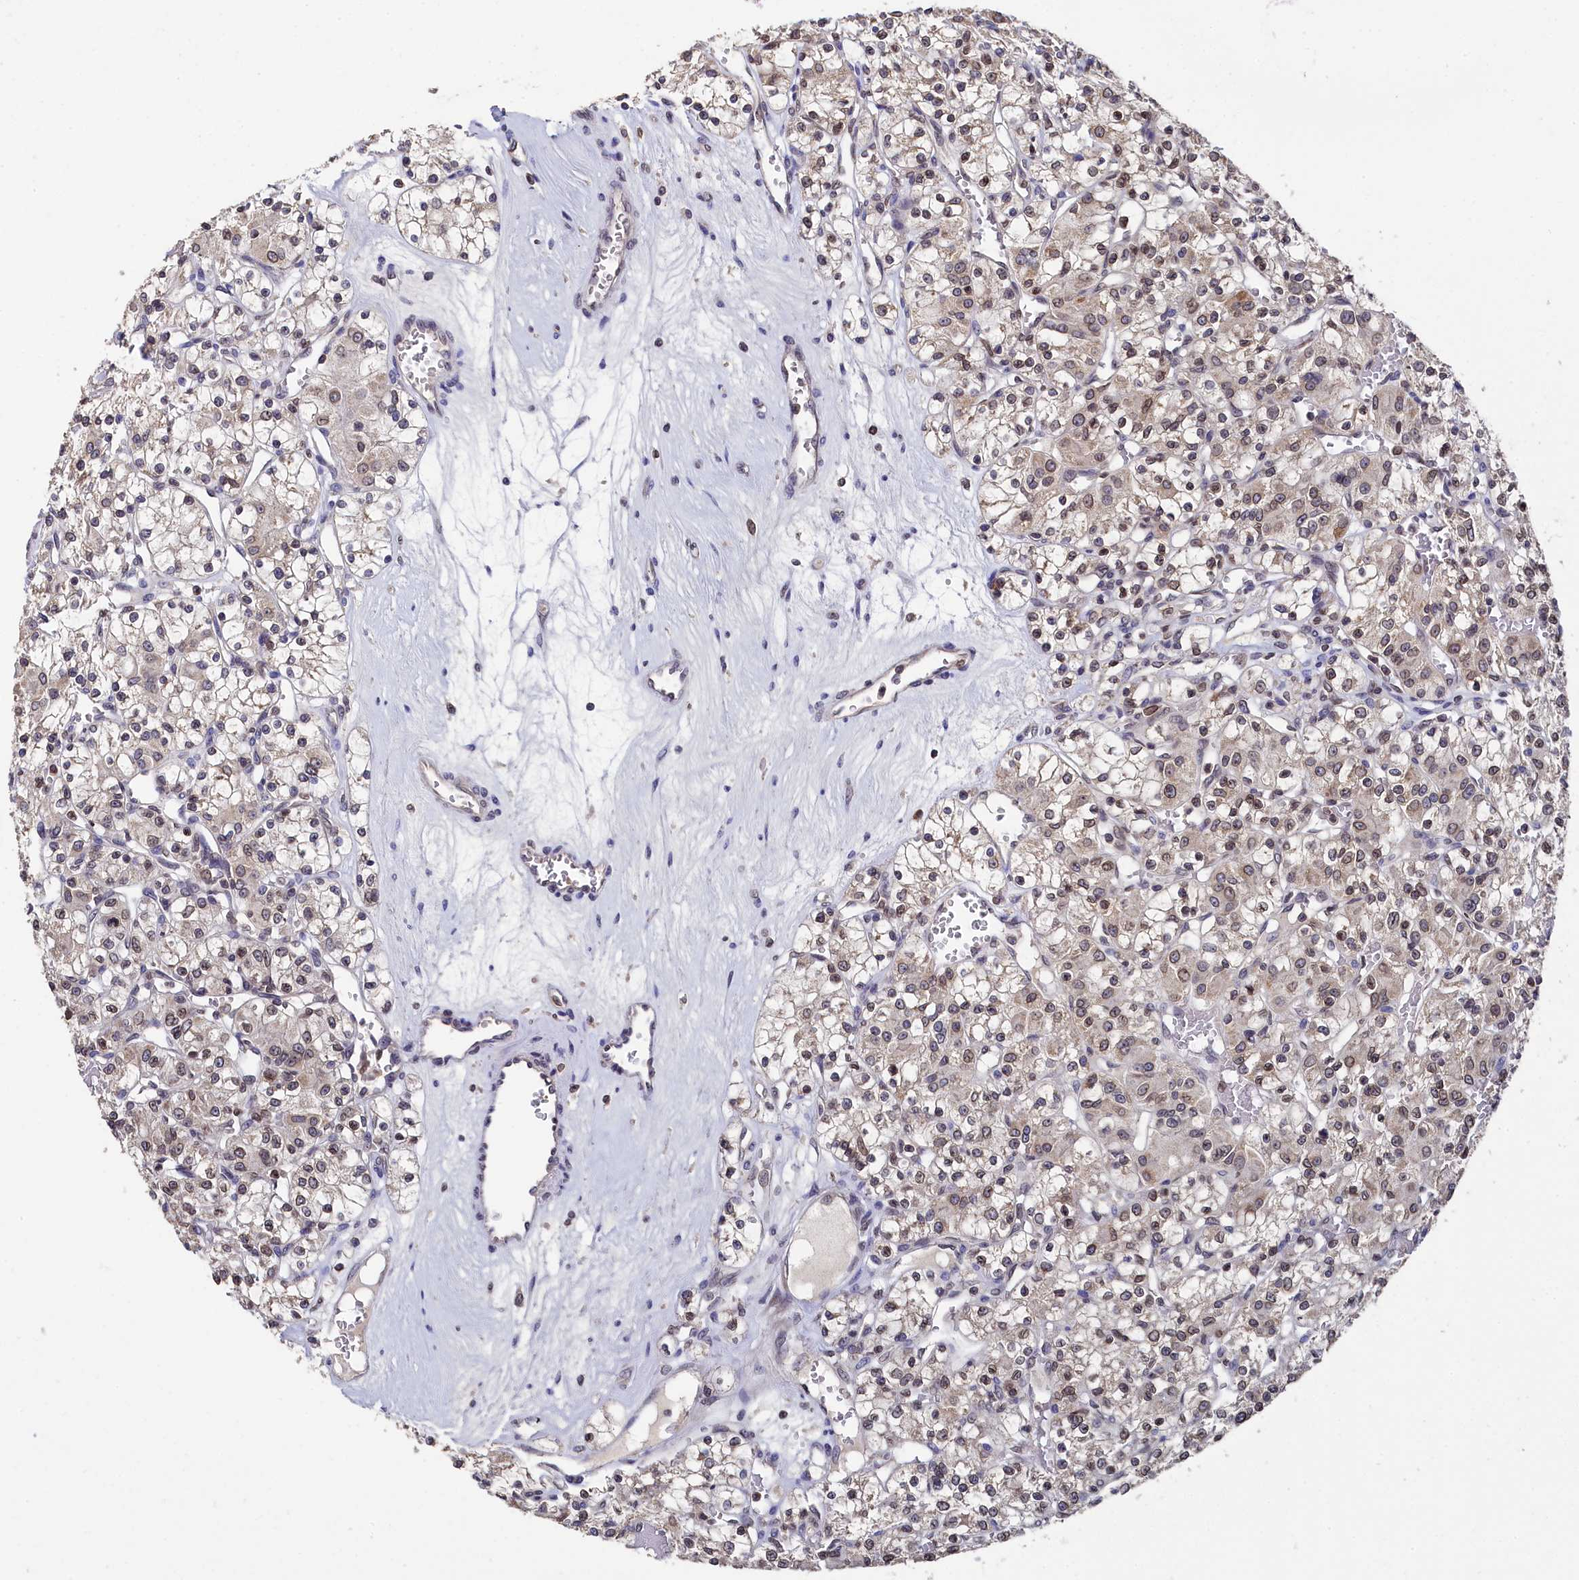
{"staining": {"intensity": "moderate", "quantity": "<25%", "location": "cytoplasmic/membranous,nuclear"}, "tissue": "renal cancer", "cell_type": "Tumor cells", "image_type": "cancer", "snomed": [{"axis": "morphology", "description": "Adenocarcinoma, NOS"}, {"axis": "topography", "description": "Kidney"}], "caption": "Immunohistochemistry (IHC) histopathology image of neoplastic tissue: renal cancer stained using IHC reveals low levels of moderate protein expression localized specifically in the cytoplasmic/membranous and nuclear of tumor cells, appearing as a cytoplasmic/membranous and nuclear brown color.", "gene": "ANKEF1", "patient": {"sex": "female", "age": 59}}